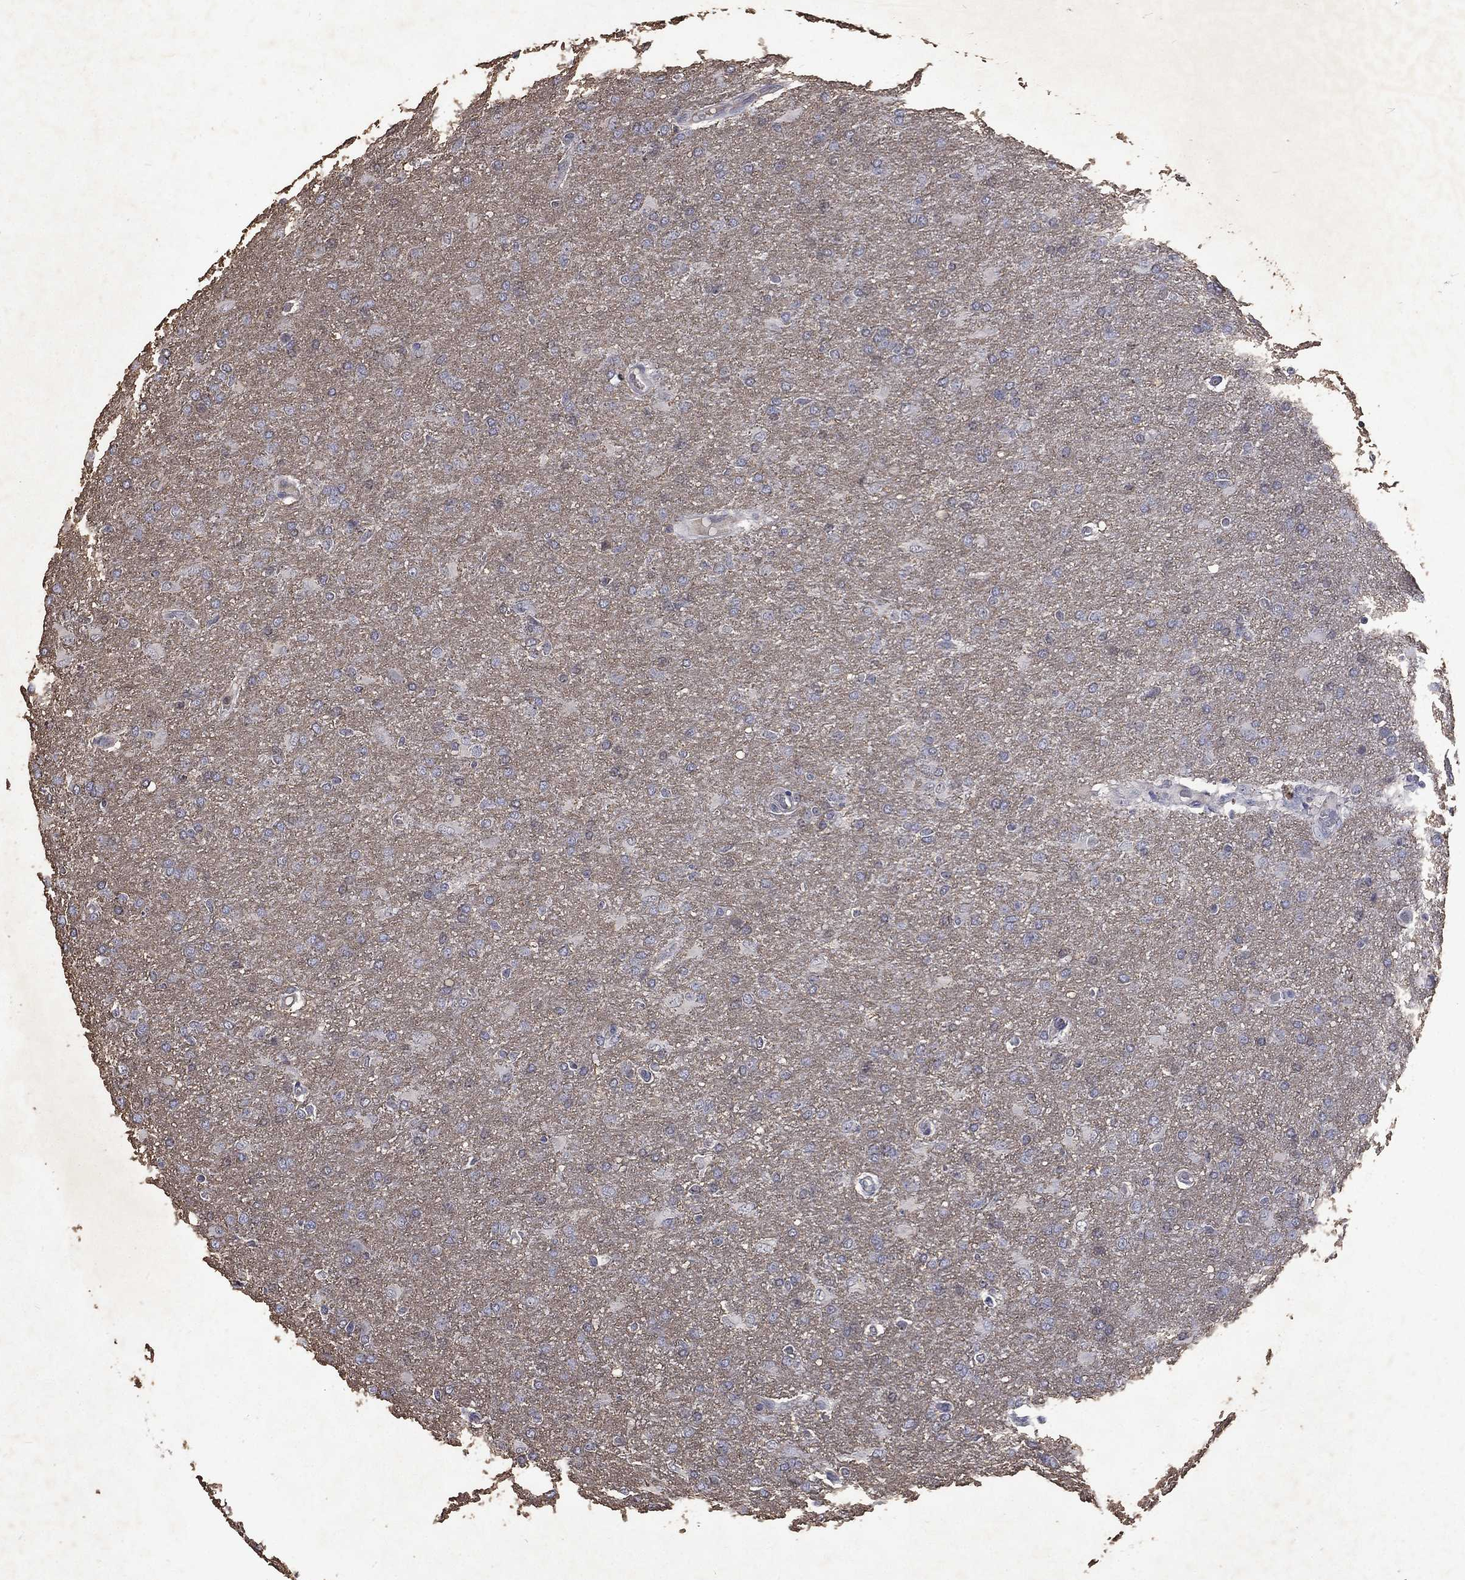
{"staining": {"intensity": "negative", "quantity": "none", "location": "none"}, "tissue": "glioma", "cell_type": "Tumor cells", "image_type": "cancer", "snomed": [{"axis": "morphology", "description": "Glioma, malignant, High grade"}, {"axis": "topography", "description": "Brain"}], "caption": "Tumor cells are negative for brown protein staining in high-grade glioma (malignant).", "gene": "SLC34A2", "patient": {"sex": "male", "age": 68}}